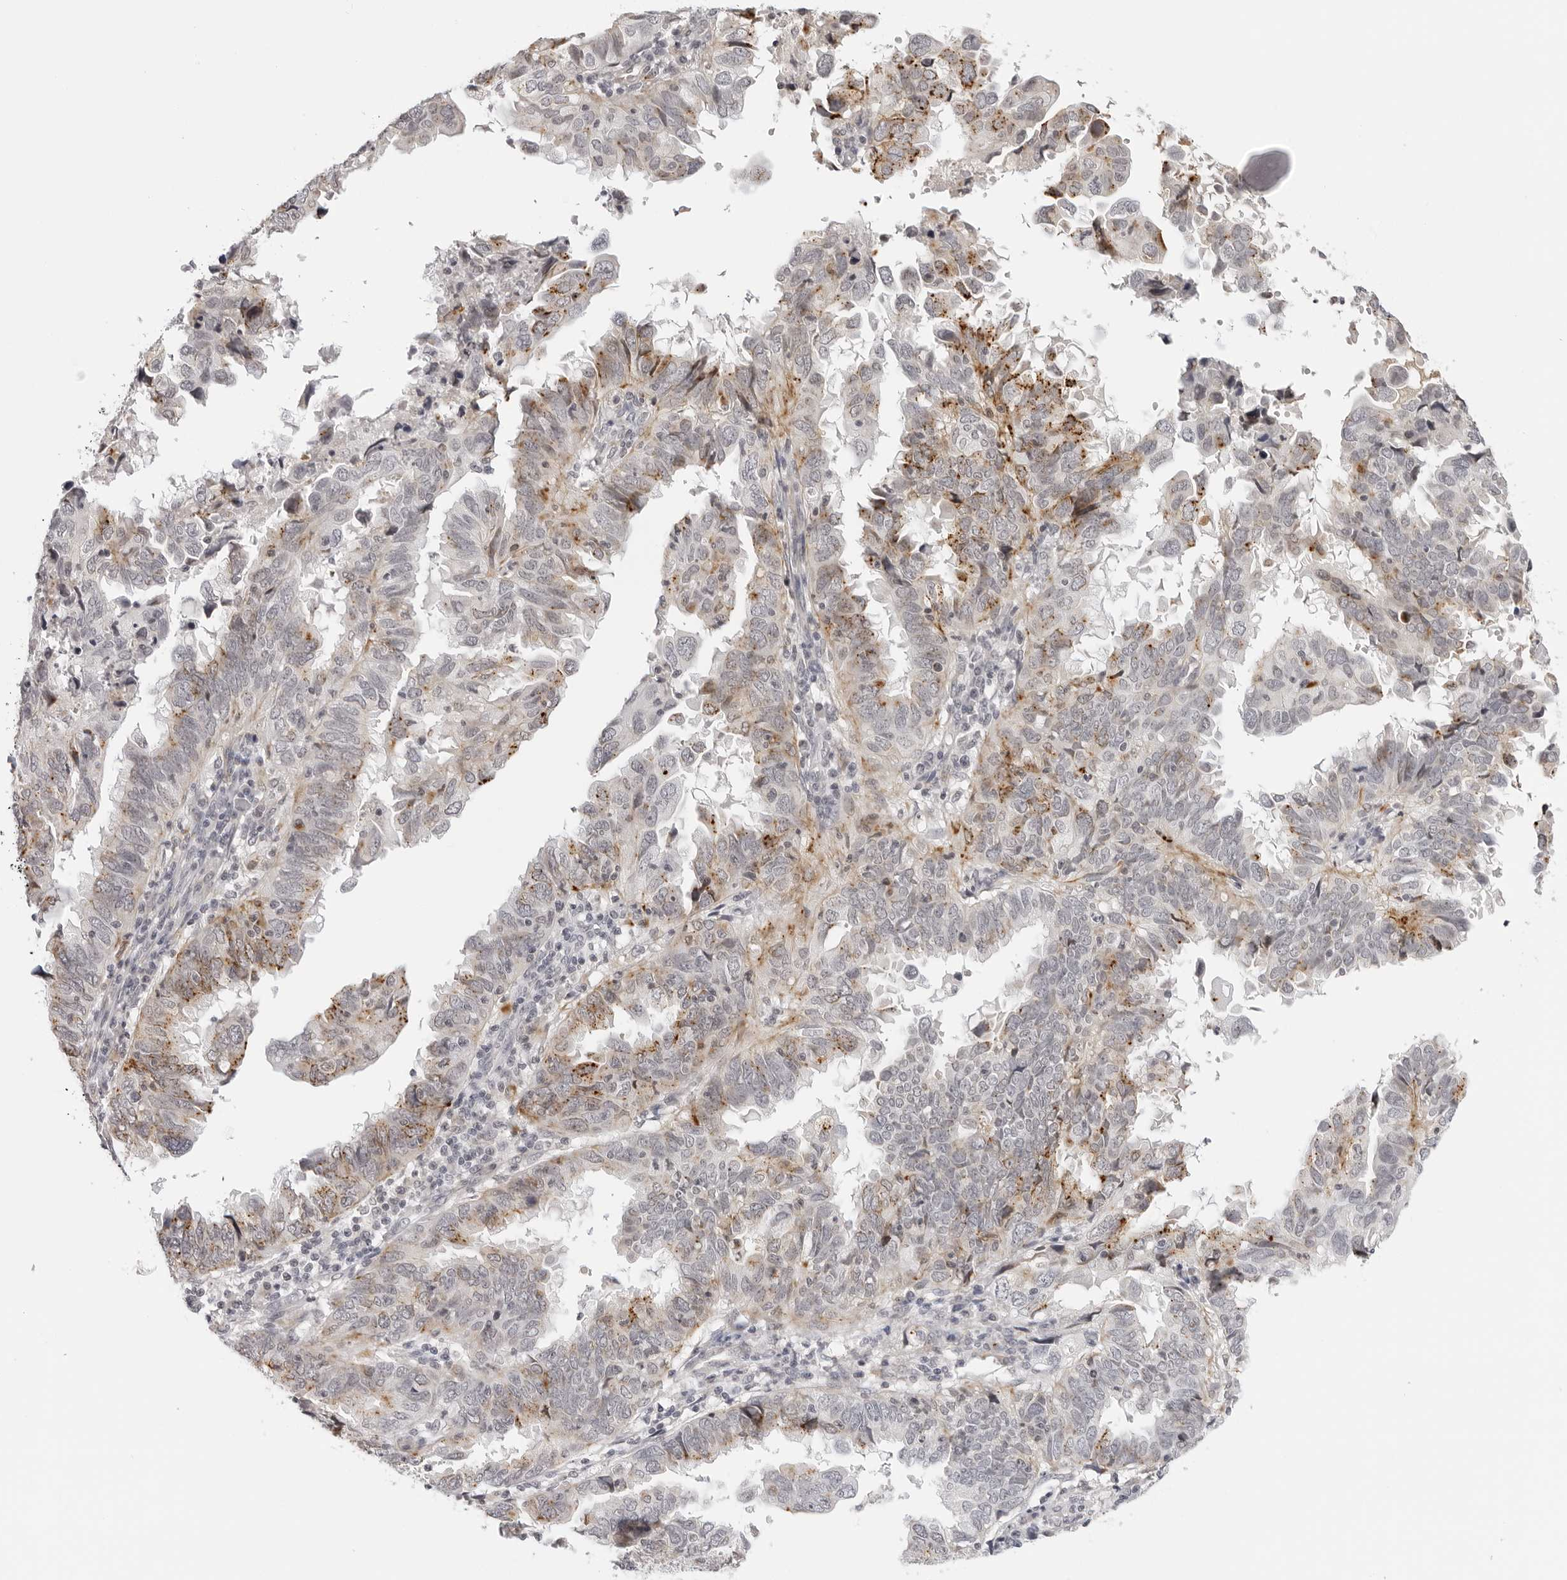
{"staining": {"intensity": "moderate", "quantity": "25%-75%", "location": "cytoplasmic/membranous"}, "tissue": "endometrial cancer", "cell_type": "Tumor cells", "image_type": "cancer", "snomed": [{"axis": "morphology", "description": "Adenocarcinoma, NOS"}, {"axis": "topography", "description": "Uterus"}], "caption": "Adenocarcinoma (endometrial) stained with DAB (3,3'-diaminobenzidine) immunohistochemistry (IHC) displays medium levels of moderate cytoplasmic/membranous positivity in about 25%-75% of tumor cells. Using DAB (3,3'-diaminobenzidine) (brown) and hematoxylin (blue) stains, captured at high magnification using brightfield microscopy.", "gene": "STRADB", "patient": {"sex": "female", "age": 77}}